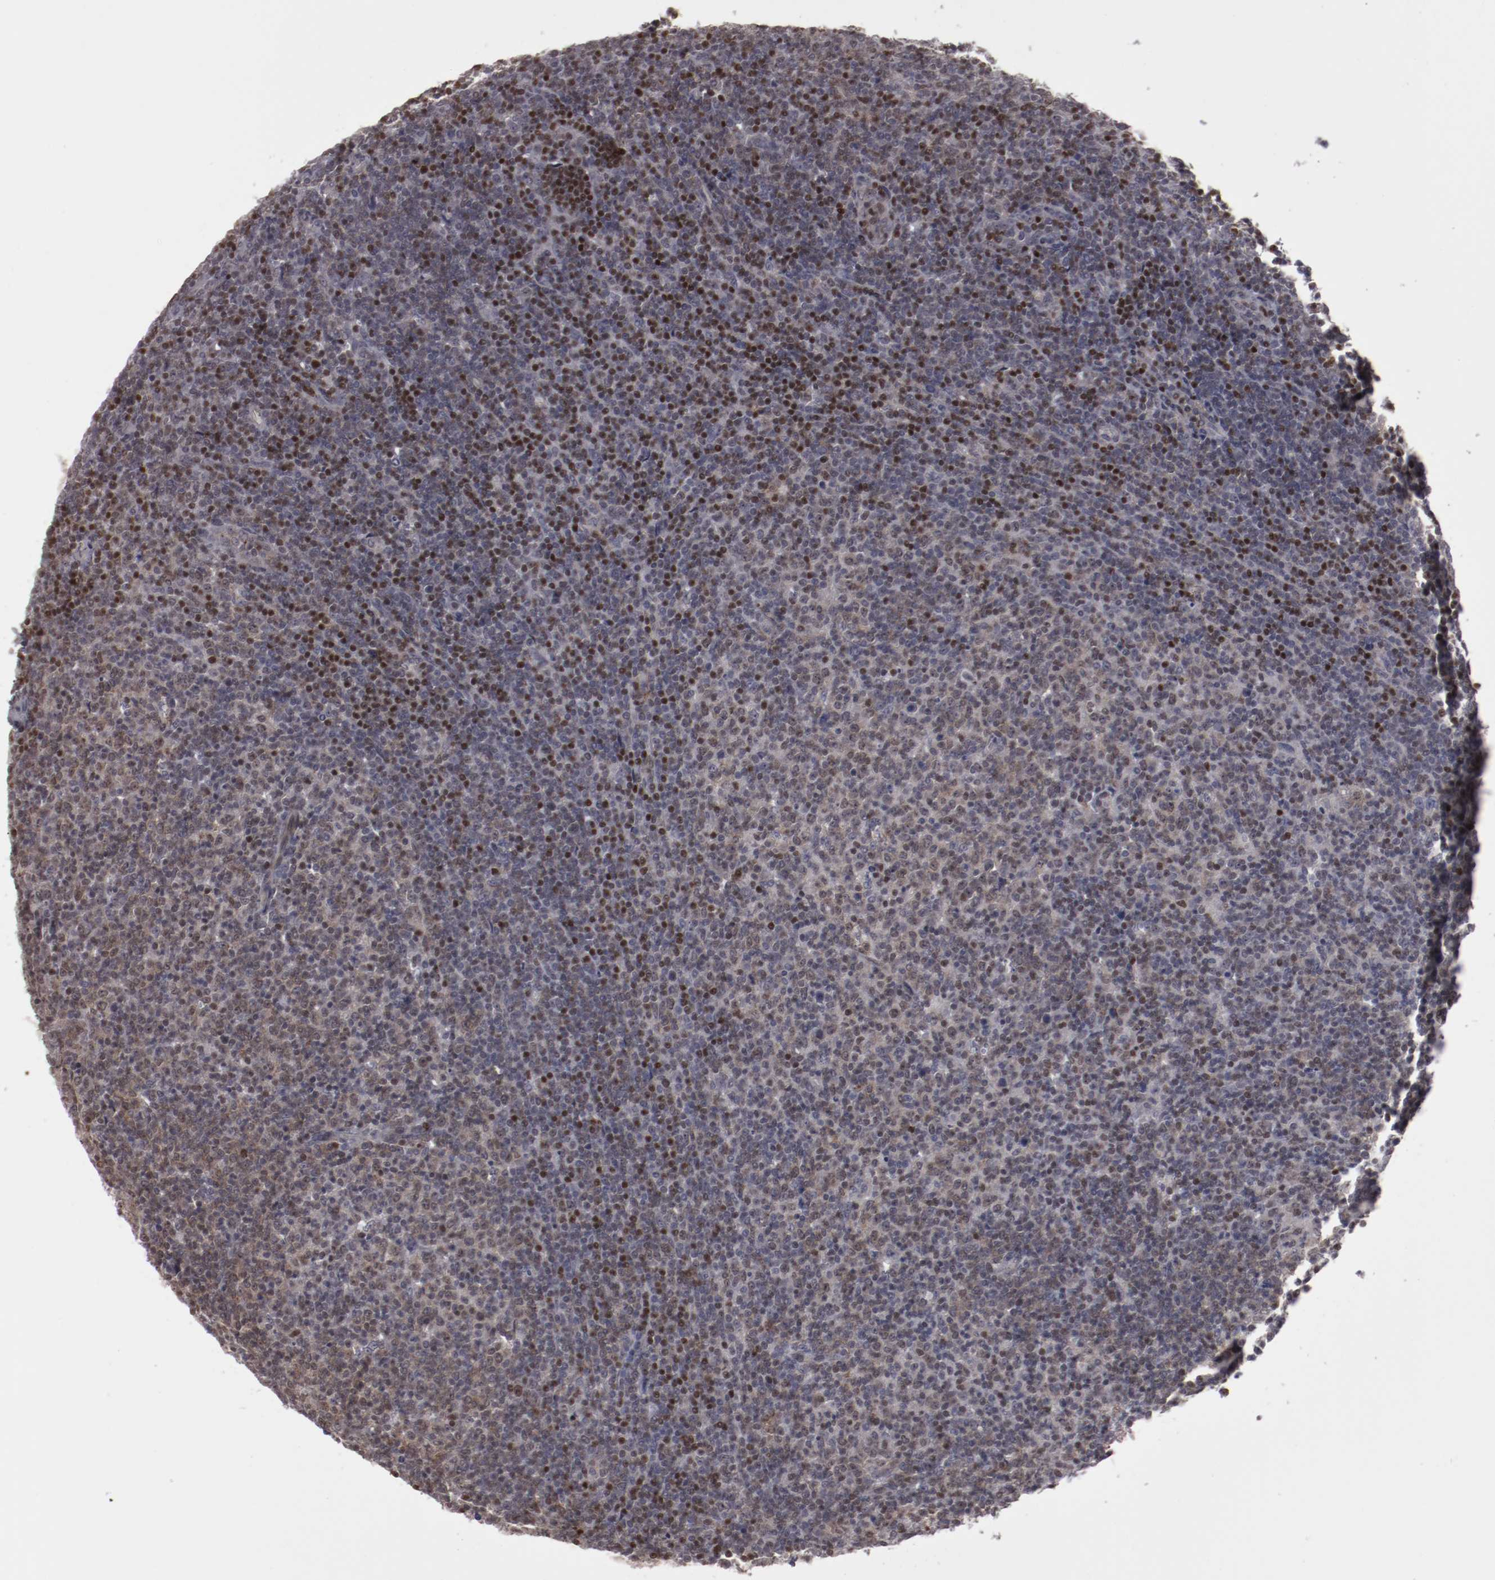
{"staining": {"intensity": "moderate", "quantity": "25%-75%", "location": "cytoplasmic/membranous,nuclear"}, "tissue": "lymphoma", "cell_type": "Tumor cells", "image_type": "cancer", "snomed": [{"axis": "morphology", "description": "Malignant lymphoma, non-Hodgkin's type, Low grade"}, {"axis": "topography", "description": "Lymph node"}], "caption": "Moderate cytoplasmic/membranous and nuclear protein staining is seen in about 25%-75% of tumor cells in malignant lymphoma, non-Hodgkin's type (low-grade).", "gene": "LEF1", "patient": {"sex": "male", "age": 70}}